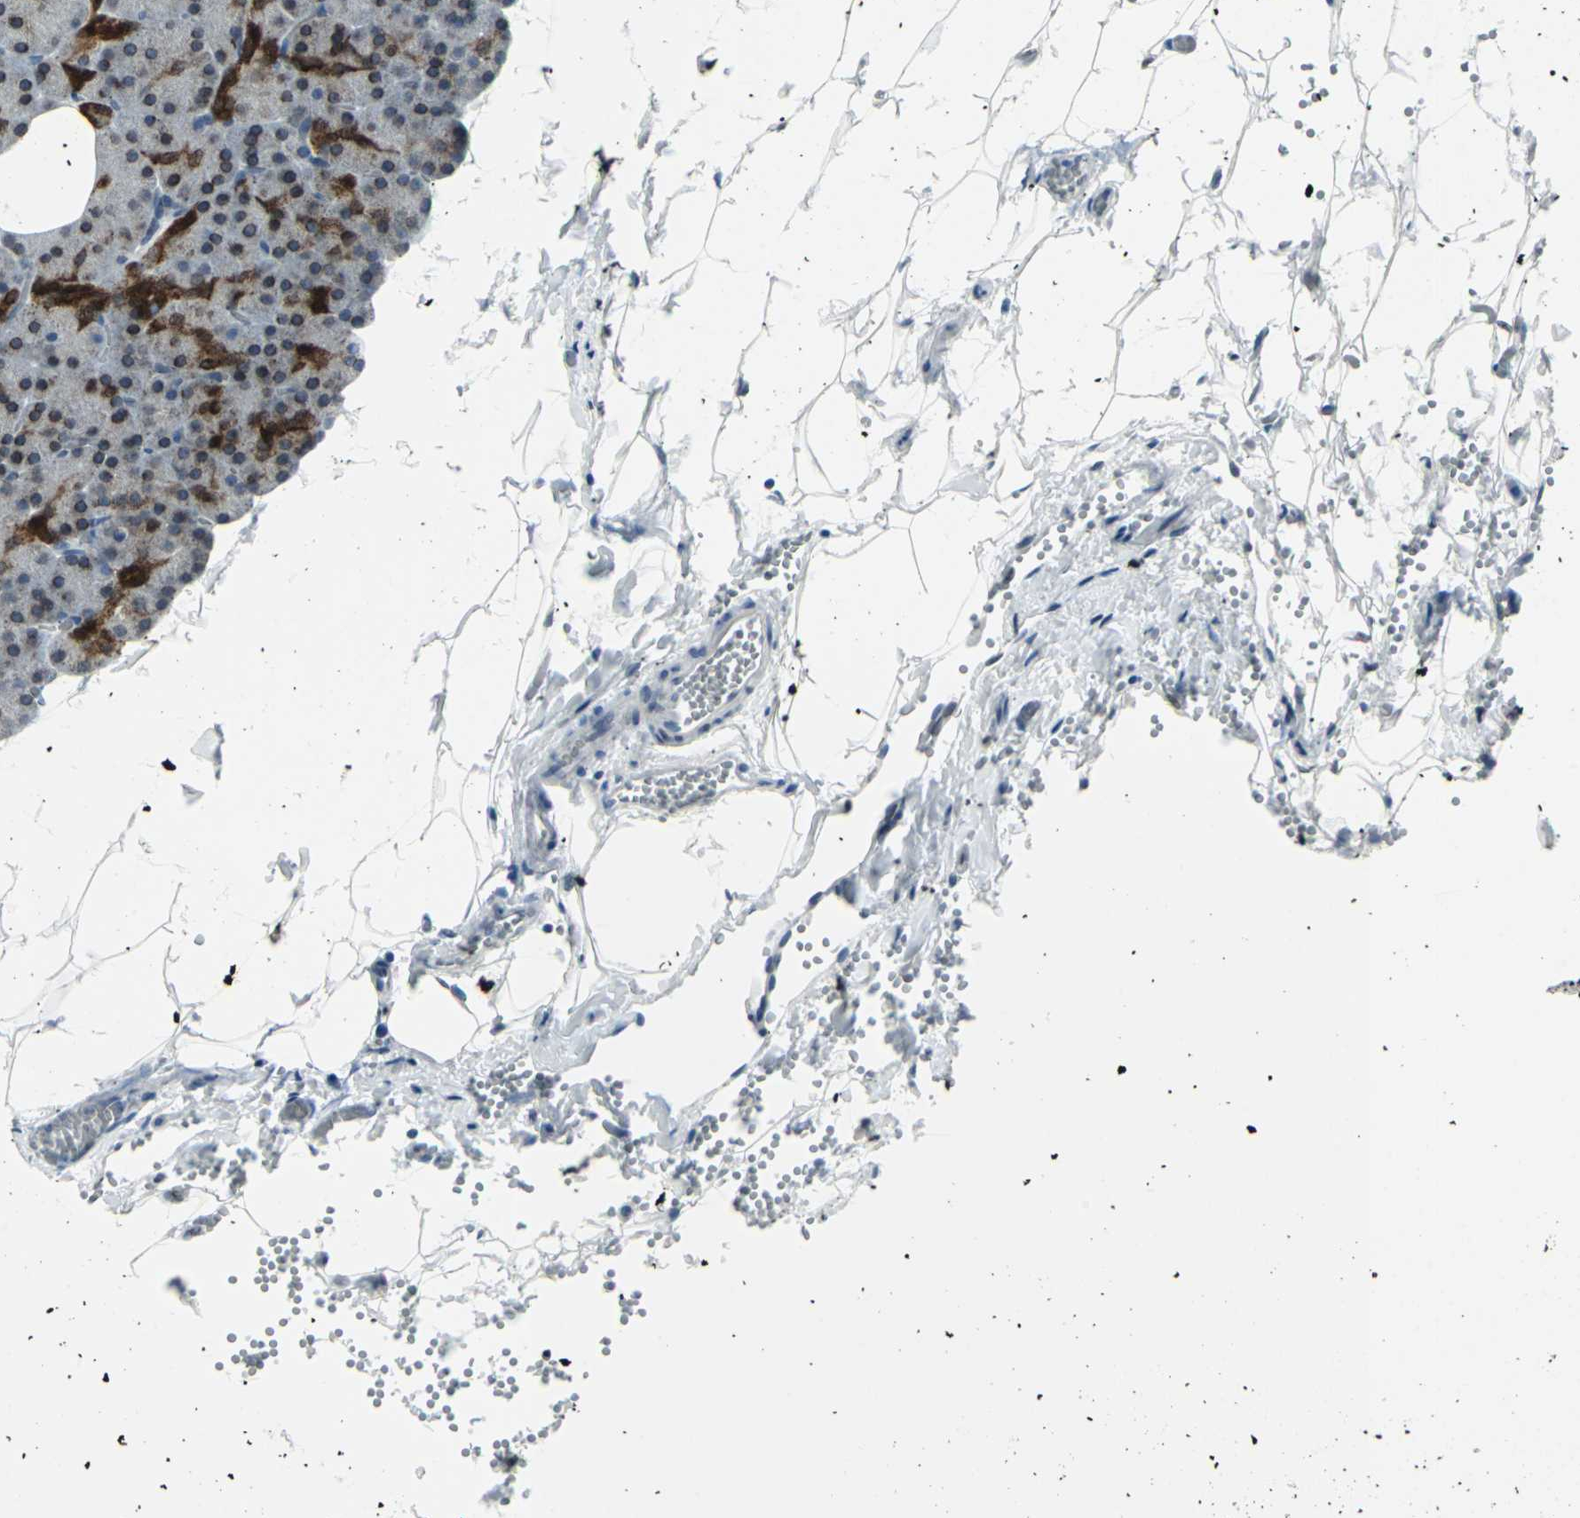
{"staining": {"intensity": "strong", "quantity": "25%-75%", "location": "cytoplasmic/membranous,nuclear"}, "tissue": "pancreas", "cell_type": "Exocrine glandular cells", "image_type": "normal", "snomed": [{"axis": "morphology", "description": "Normal tissue, NOS"}, {"axis": "topography", "description": "Pancreas"}], "caption": "Immunohistochemistry (IHC) photomicrograph of benign human pancreas stained for a protein (brown), which displays high levels of strong cytoplasmic/membranous,nuclear staining in approximately 25%-75% of exocrine glandular cells.", "gene": "SNUPN", "patient": {"sex": "female", "age": 35}}